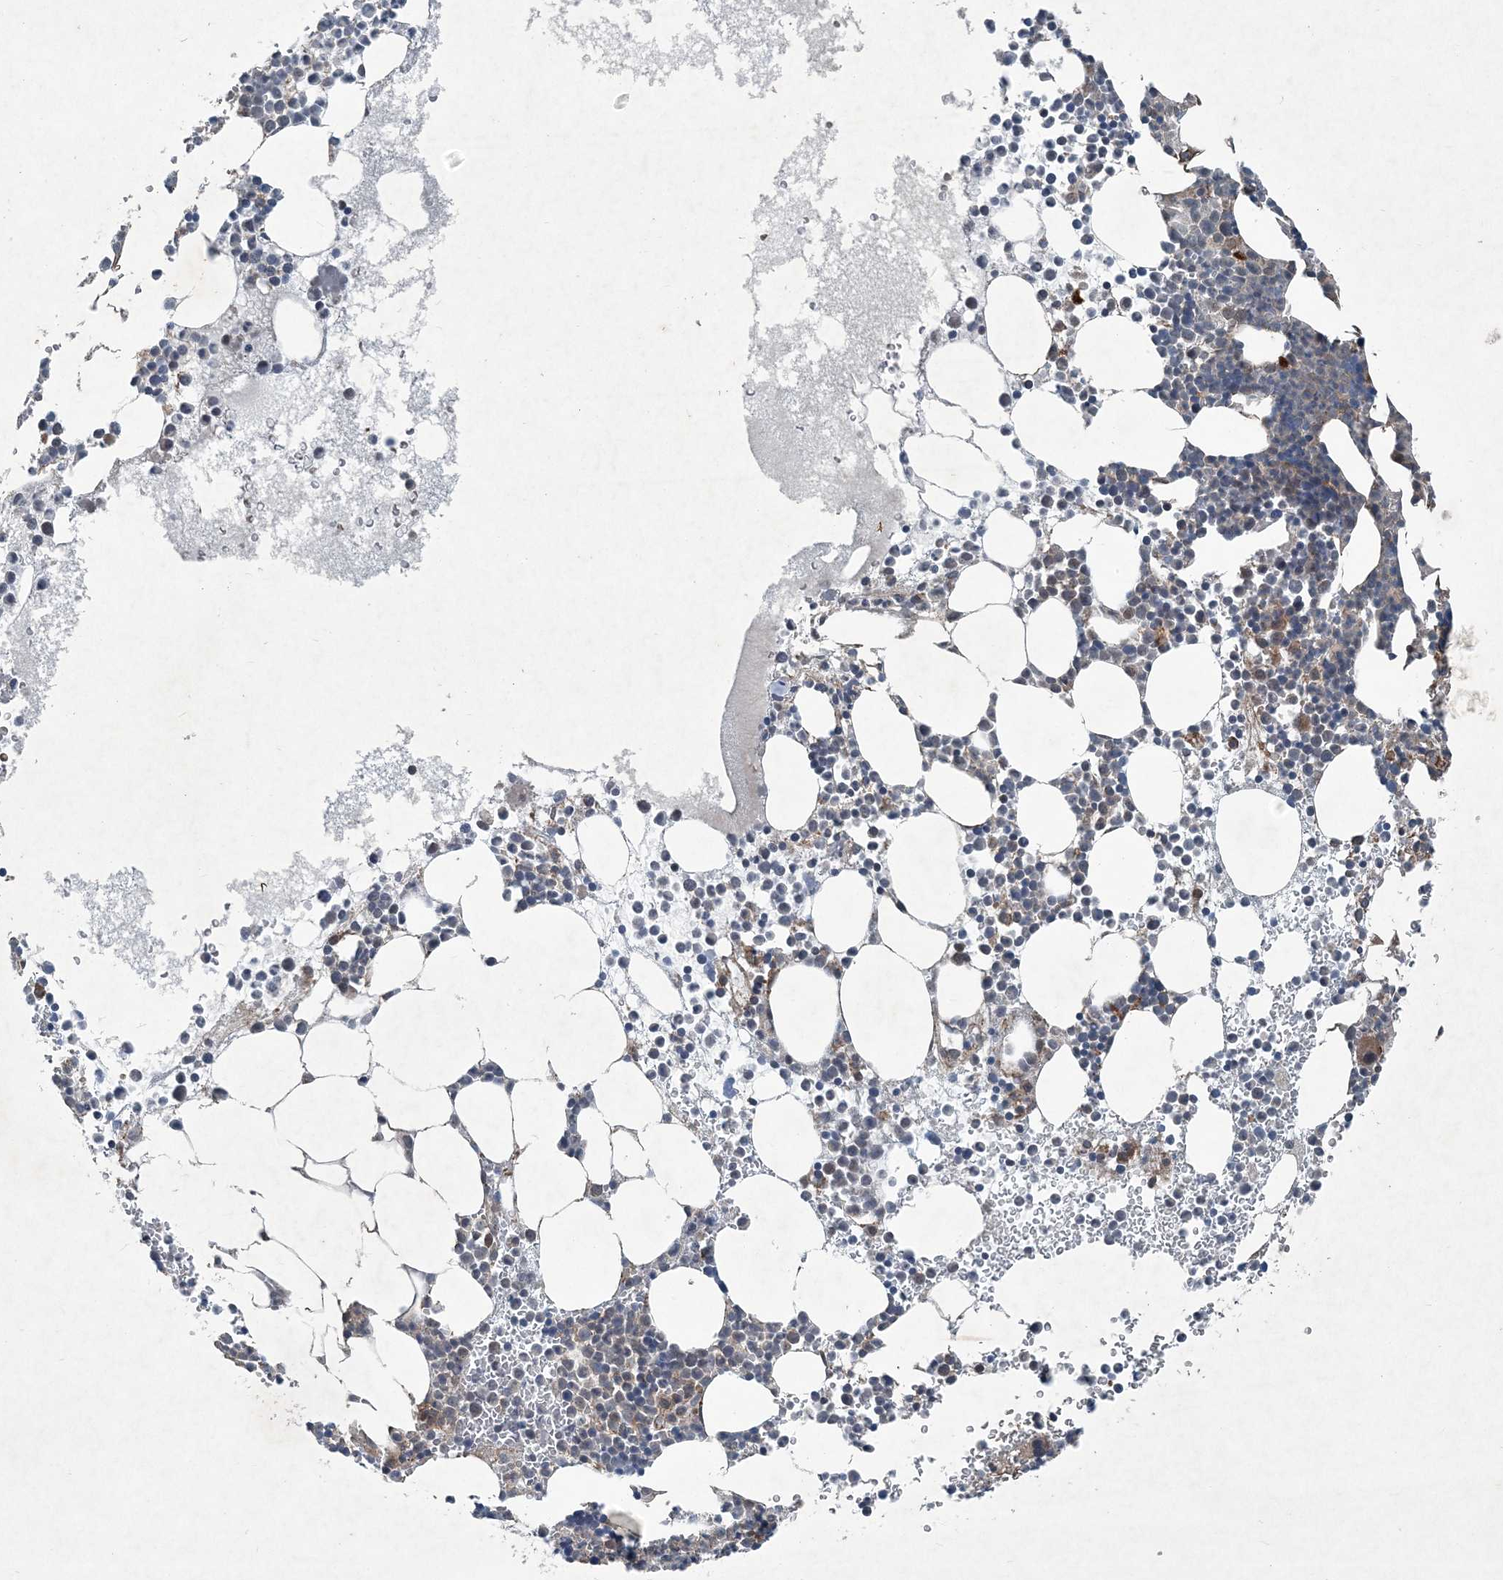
{"staining": {"intensity": "moderate", "quantity": "<25%", "location": "cytoplasmic/membranous"}, "tissue": "bone marrow", "cell_type": "Hematopoietic cells", "image_type": "normal", "snomed": [{"axis": "morphology", "description": "Normal tissue, NOS"}, {"axis": "topography", "description": "Bone marrow"}], "caption": "High-magnification brightfield microscopy of benign bone marrow stained with DAB (3,3'-diaminobenzidine) (brown) and counterstained with hematoxylin (blue). hematopoietic cells exhibit moderate cytoplasmic/membranous positivity is appreciated in approximately<25% of cells.", "gene": "NDUFA2", "patient": {"sex": "female", "age": 78}}